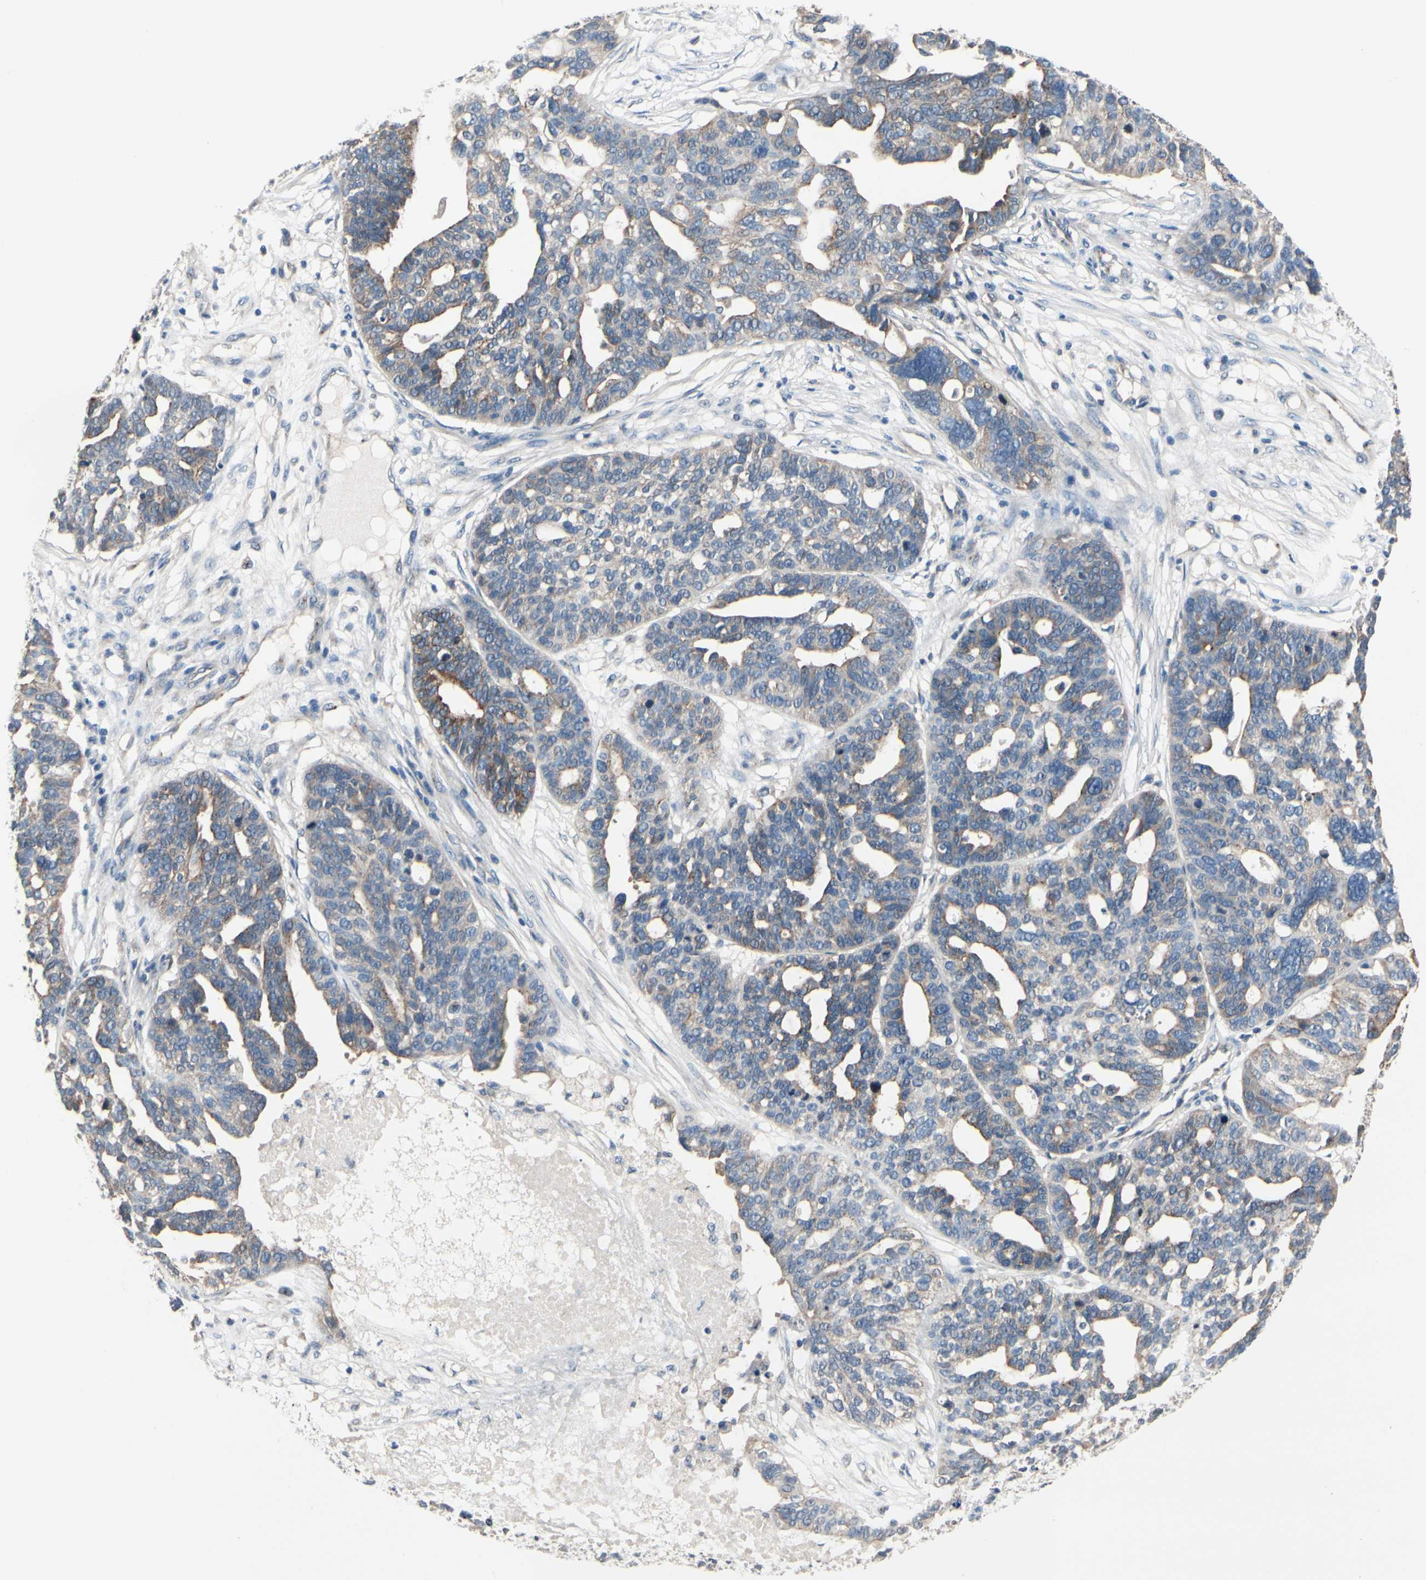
{"staining": {"intensity": "weak", "quantity": "<25%", "location": "cytoplasmic/membranous"}, "tissue": "ovarian cancer", "cell_type": "Tumor cells", "image_type": "cancer", "snomed": [{"axis": "morphology", "description": "Cystadenocarcinoma, serous, NOS"}, {"axis": "topography", "description": "Ovary"}], "caption": "Micrograph shows no protein expression in tumor cells of ovarian cancer tissue.", "gene": "PRKAR2B", "patient": {"sex": "female", "age": 59}}